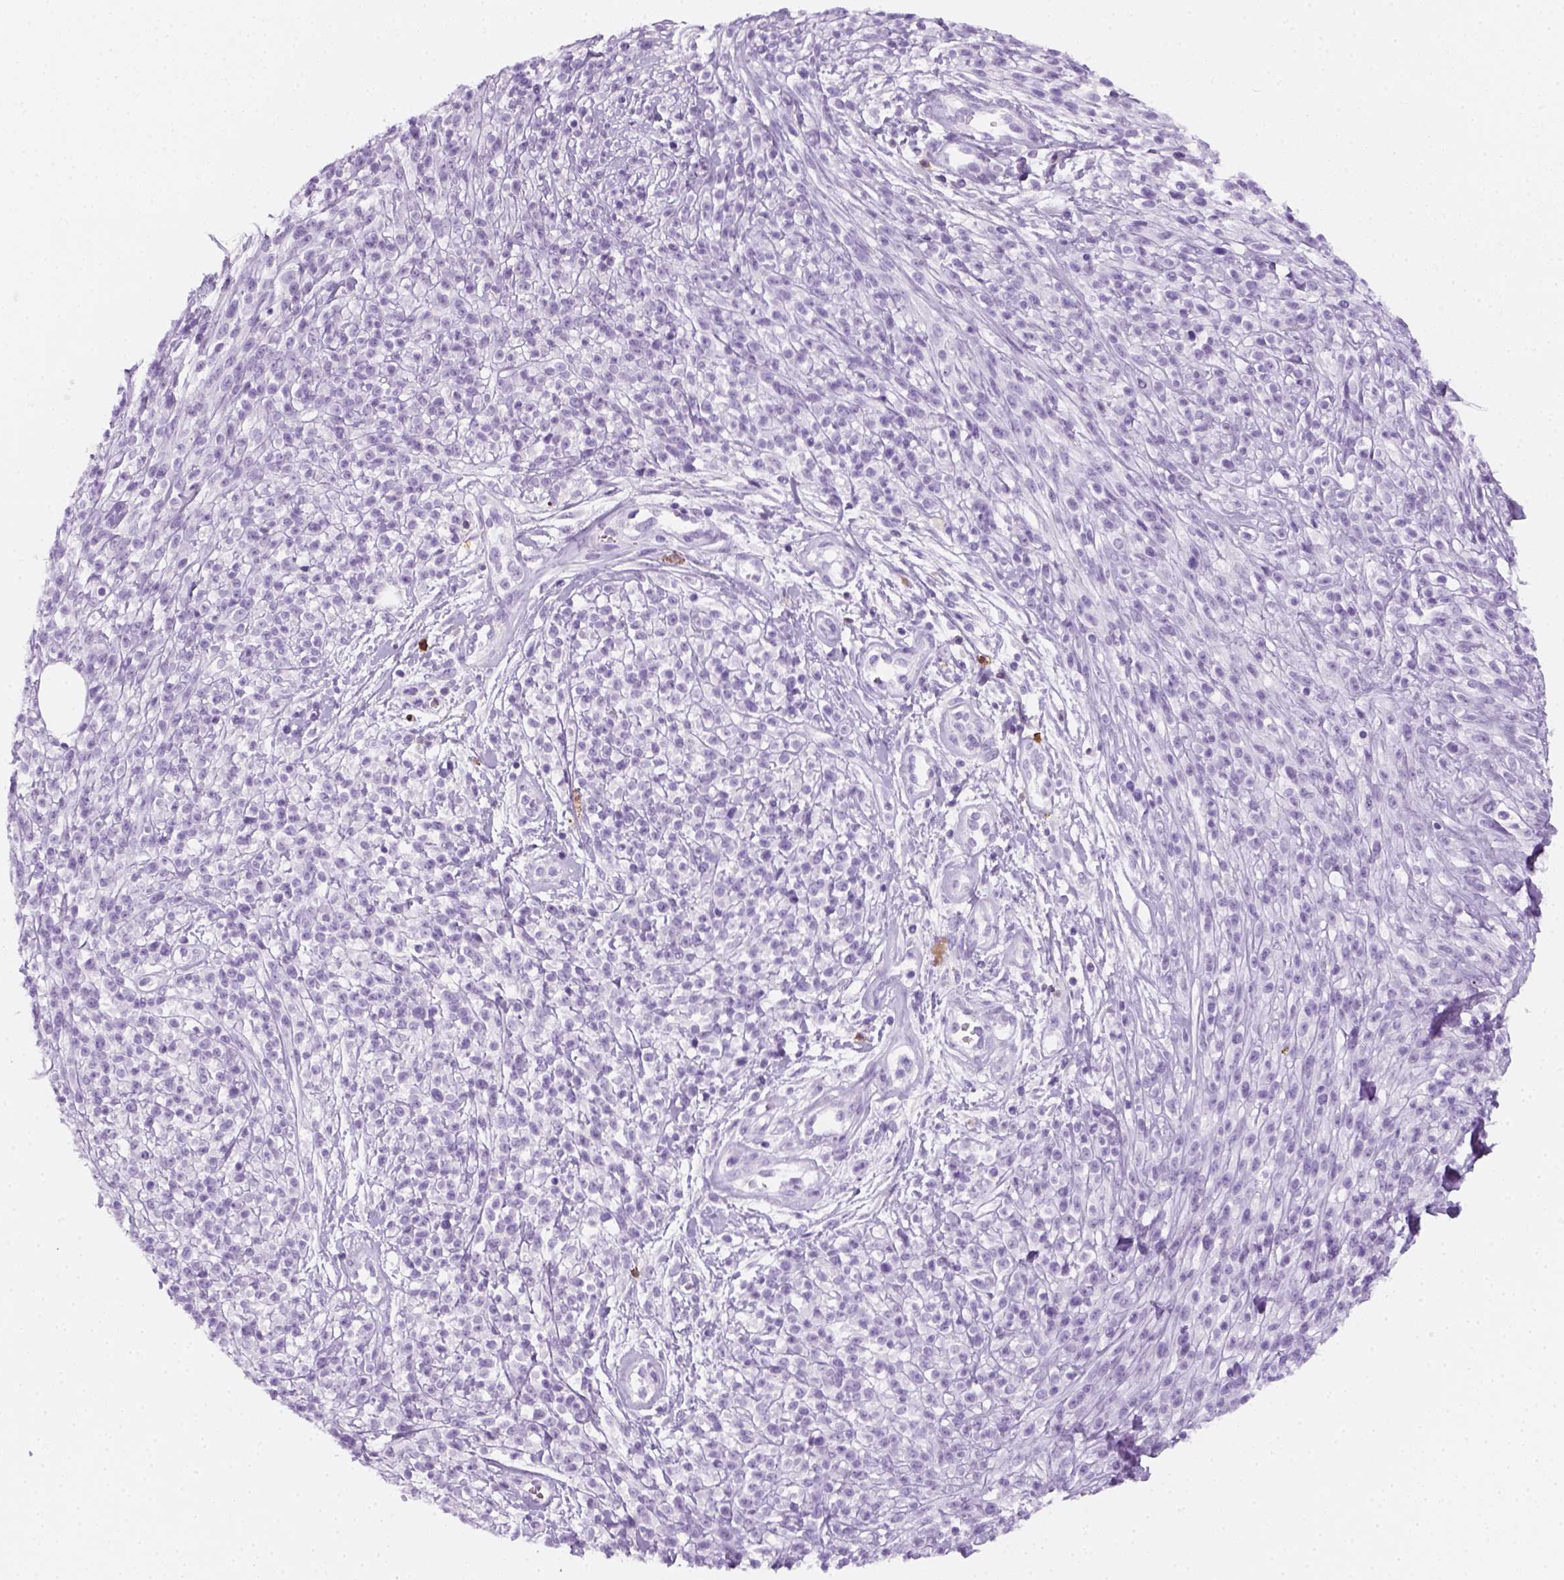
{"staining": {"intensity": "negative", "quantity": "none", "location": "none"}, "tissue": "melanoma", "cell_type": "Tumor cells", "image_type": "cancer", "snomed": [{"axis": "morphology", "description": "Malignant melanoma, NOS"}, {"axis": "topography", "description": "Skin"}, {"axis": "topography", "description": "Skin of trunk"}], "caption": "The histopathology image reveals no staining of tumor cells in malignant melanoma.", "gene": "AQP3", "patient": {"sex": "male", "age": 74}}